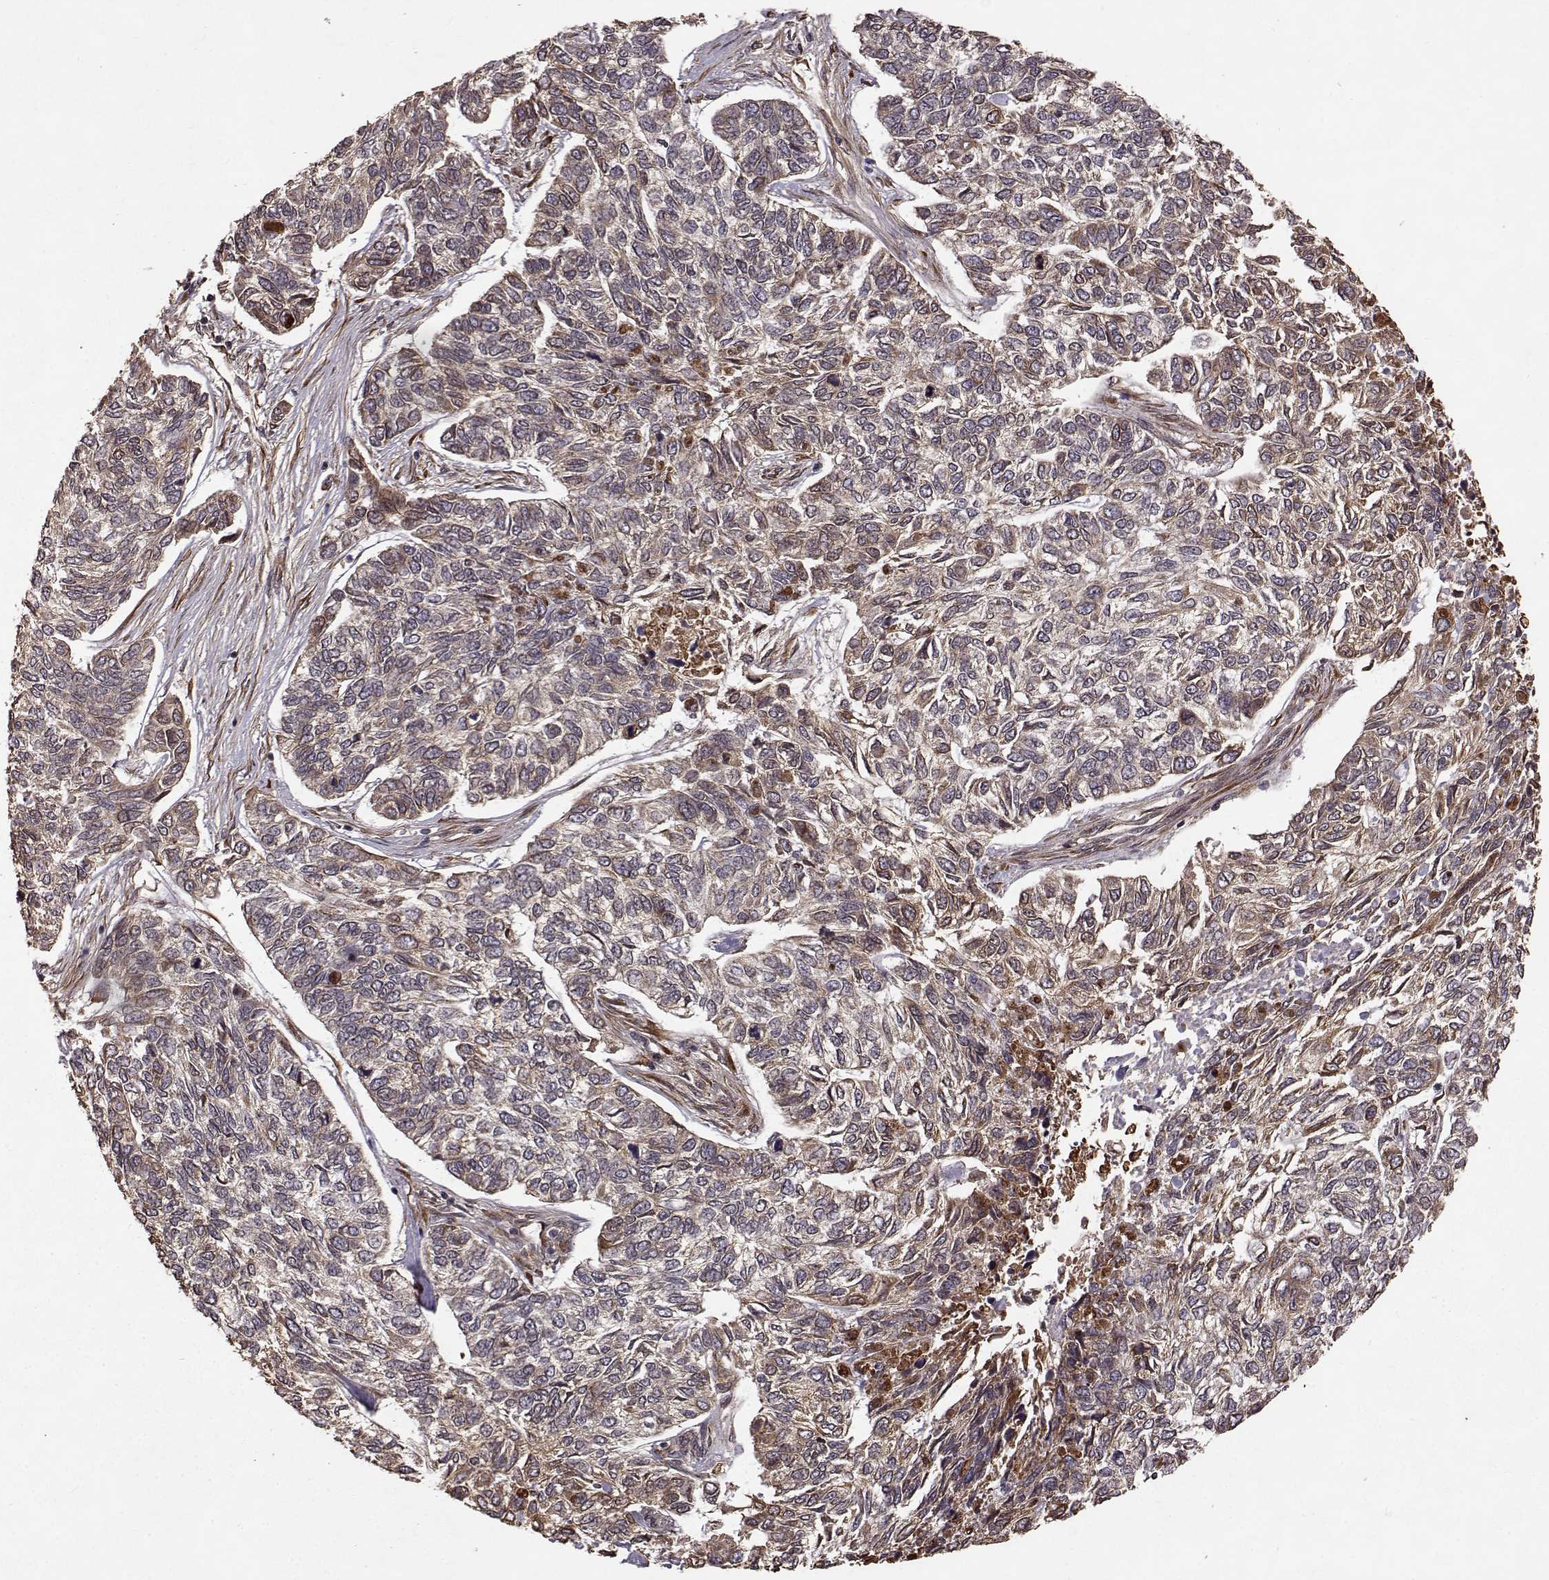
{"staining": {"intensity": "moderate", "quantity": "<25%", "location": "cytoplasmic/membranous"}, "tissue": "skin cancer", "cell_type": "Tumor cells", "image_type": "cancer", "snomed": [{"axis": "morphology", "description": "Basal cell carcinoma"}, {"axis": "topography", "description": "Skin"}], "caption": "A brown stain highlights moderate cytoplasmic/membranous positivity of a protein in basal cell carcinoma (skin) tumor cells. Immunohistochemistry (ihc) stains the protein of interest in brown and the nuclei are stained blue.", "gene": "FSTL1", "patient": {"sex": "female", "age": 65}}